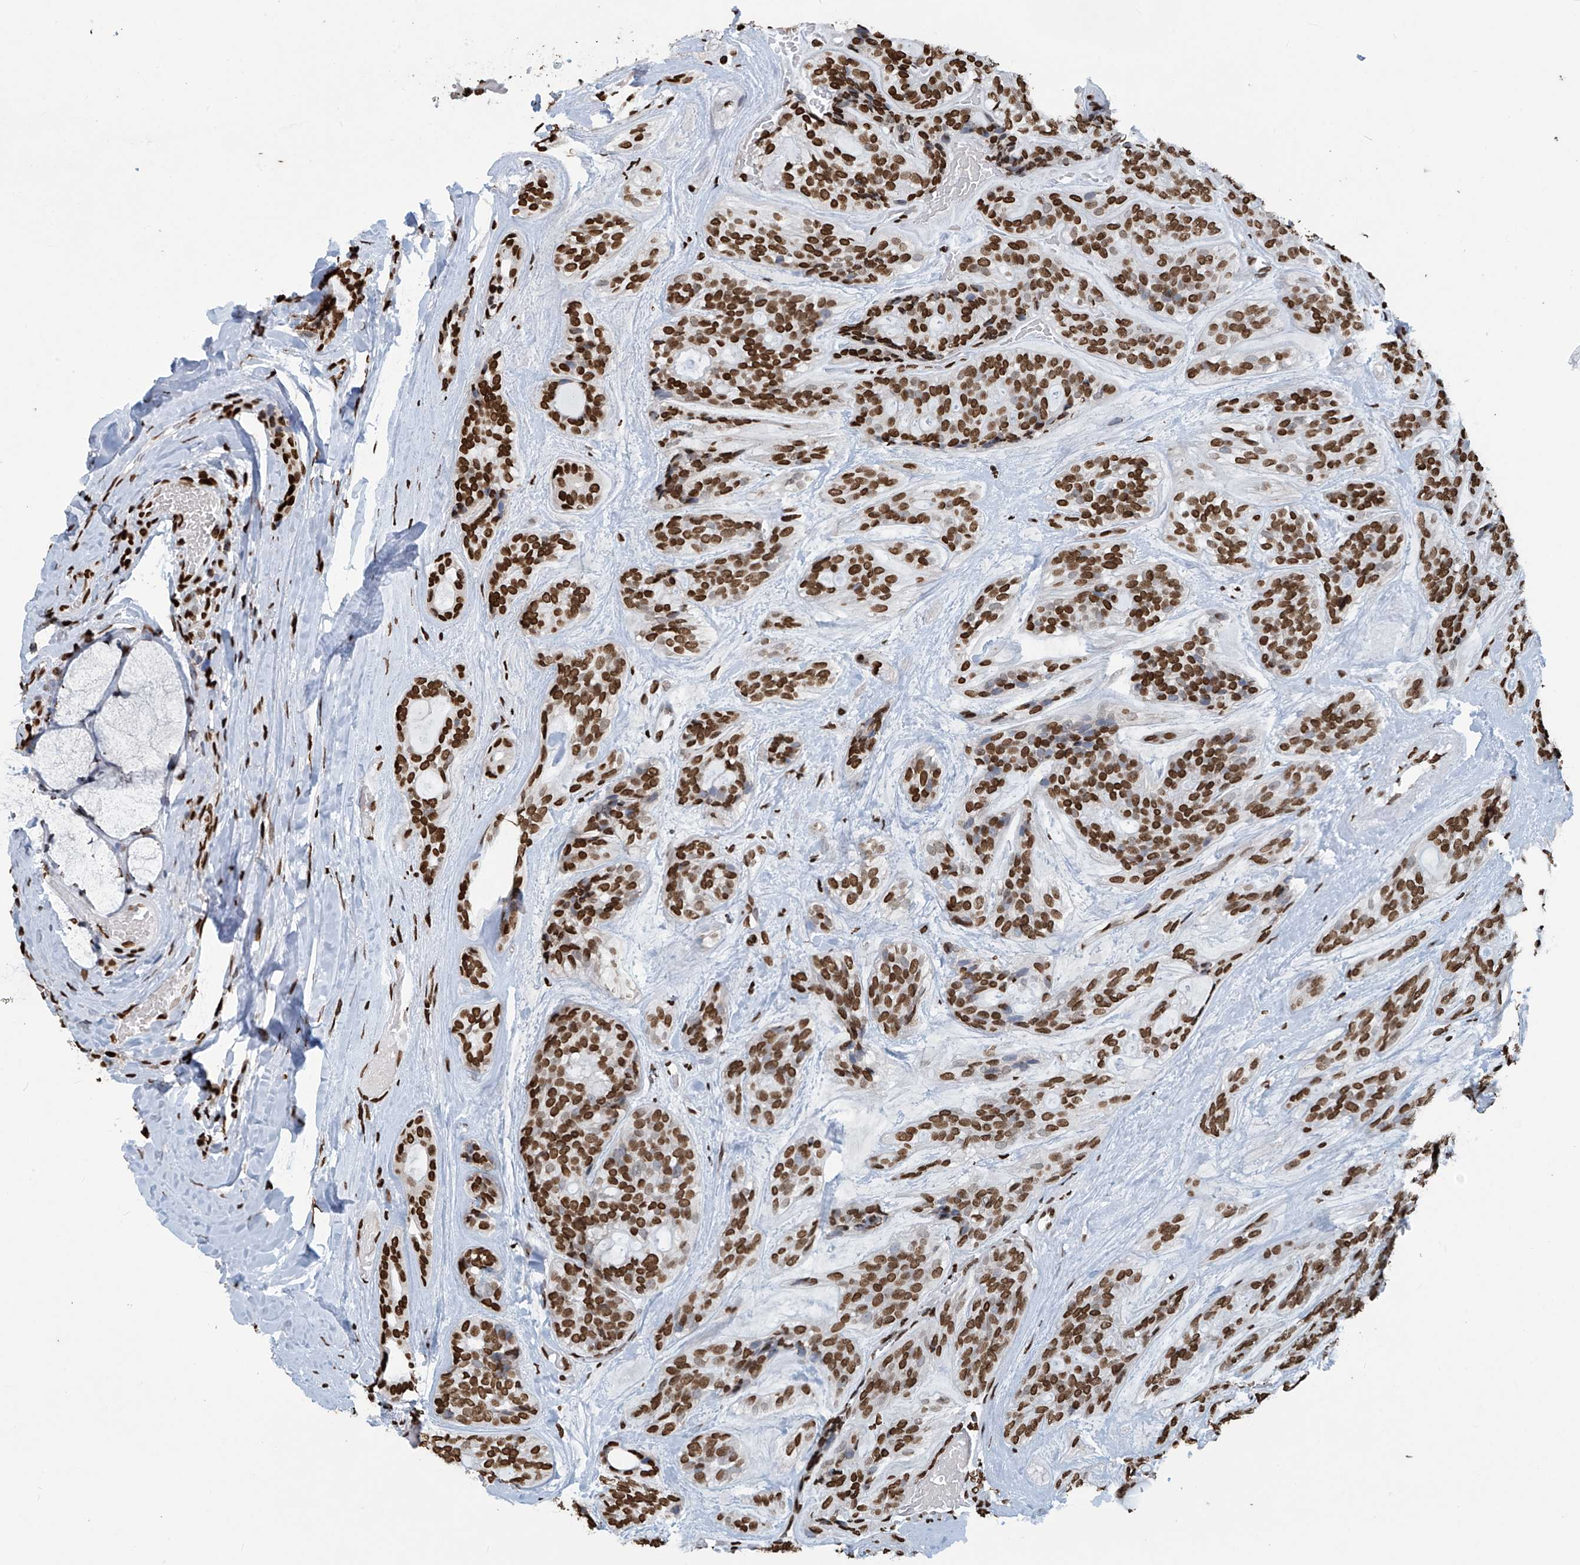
{"staining": {"intensity": "strong", "quantity": ">75%", "location": "nuclear"}, "tissue": "head and neck cancer", "cell_type": "Tumor cells", "image_type": "cancer", "snomed": [{"axis": "morphology", "description": "Adenocarcinoma, NOS"}, {"axis": "topography", "description": "Head-Neck"}], "caption": "IHC histopathology image of human adenocarcinoma (head and neck) stained for a protein (brown), which exhibits high levels of strong nuclear staining in approximately >75% of tumor cells.", "gene": "DPPA2", "patient": {"sex": "male", "age": 66}}